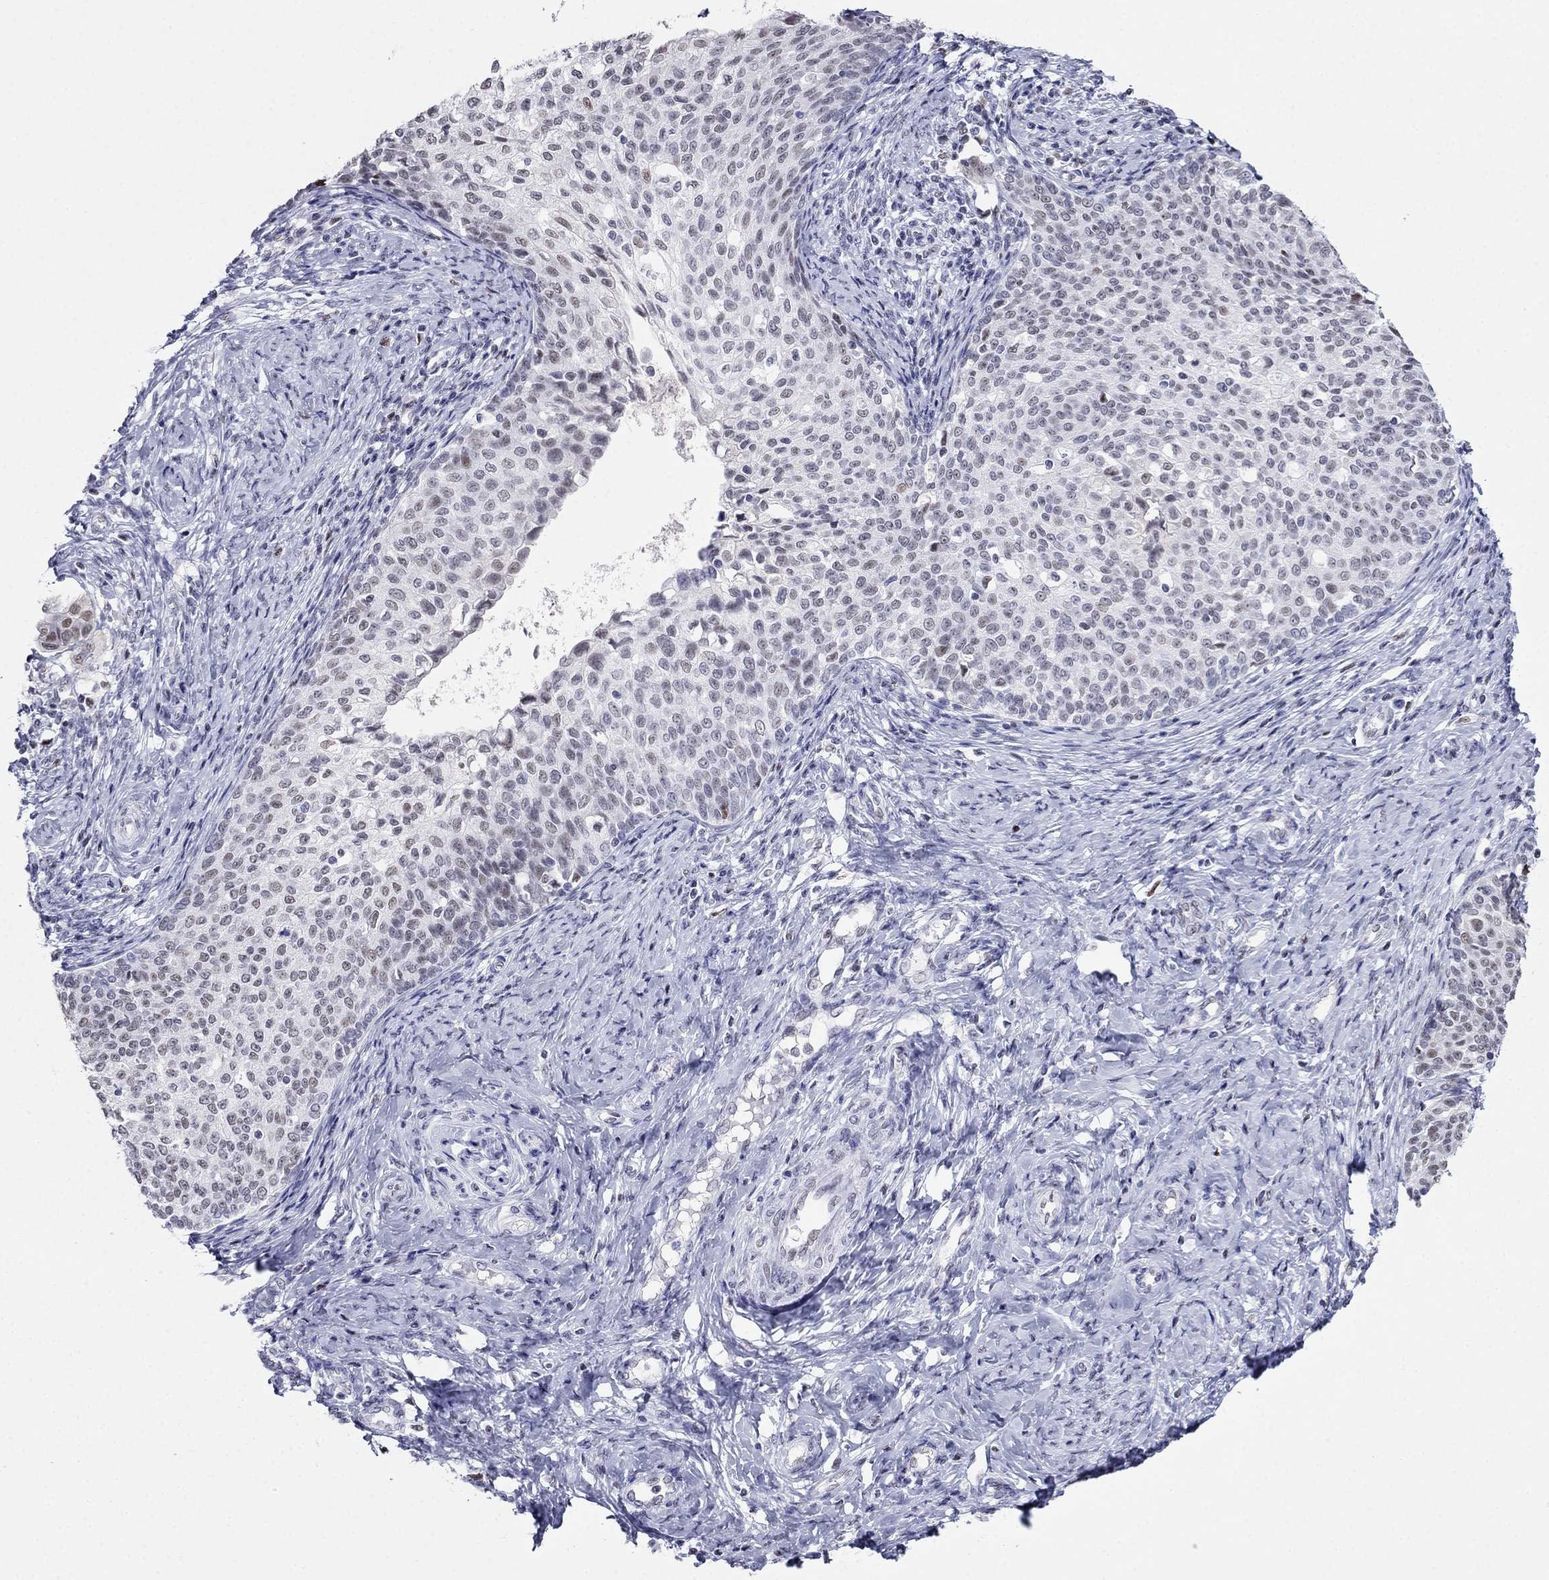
{"staining": {"intensity": "weak", "quantity": "25%-75%", "location": "nuclear"}, "tissue": "cervical cancer", "cell_type": "Tumor cells", "image_type": "cancer", "snomed": [{"axis": "morphology", "description": "Squamous cell carcinoma, NOS"}, {"axis": "topography", "description": "Cervix"}], "caption": "Tumor cells reveal low levels of weak nuclear positivity in approximately 25%-75% of cells in human cervical squamous cell carcinoma. Using DAB (brown) and hematoxylin (blue) stains, captured at high magnification using brightfield microscopy.", "gene": "PPM1G", "patient": {"sex": "female", "age": 51}}